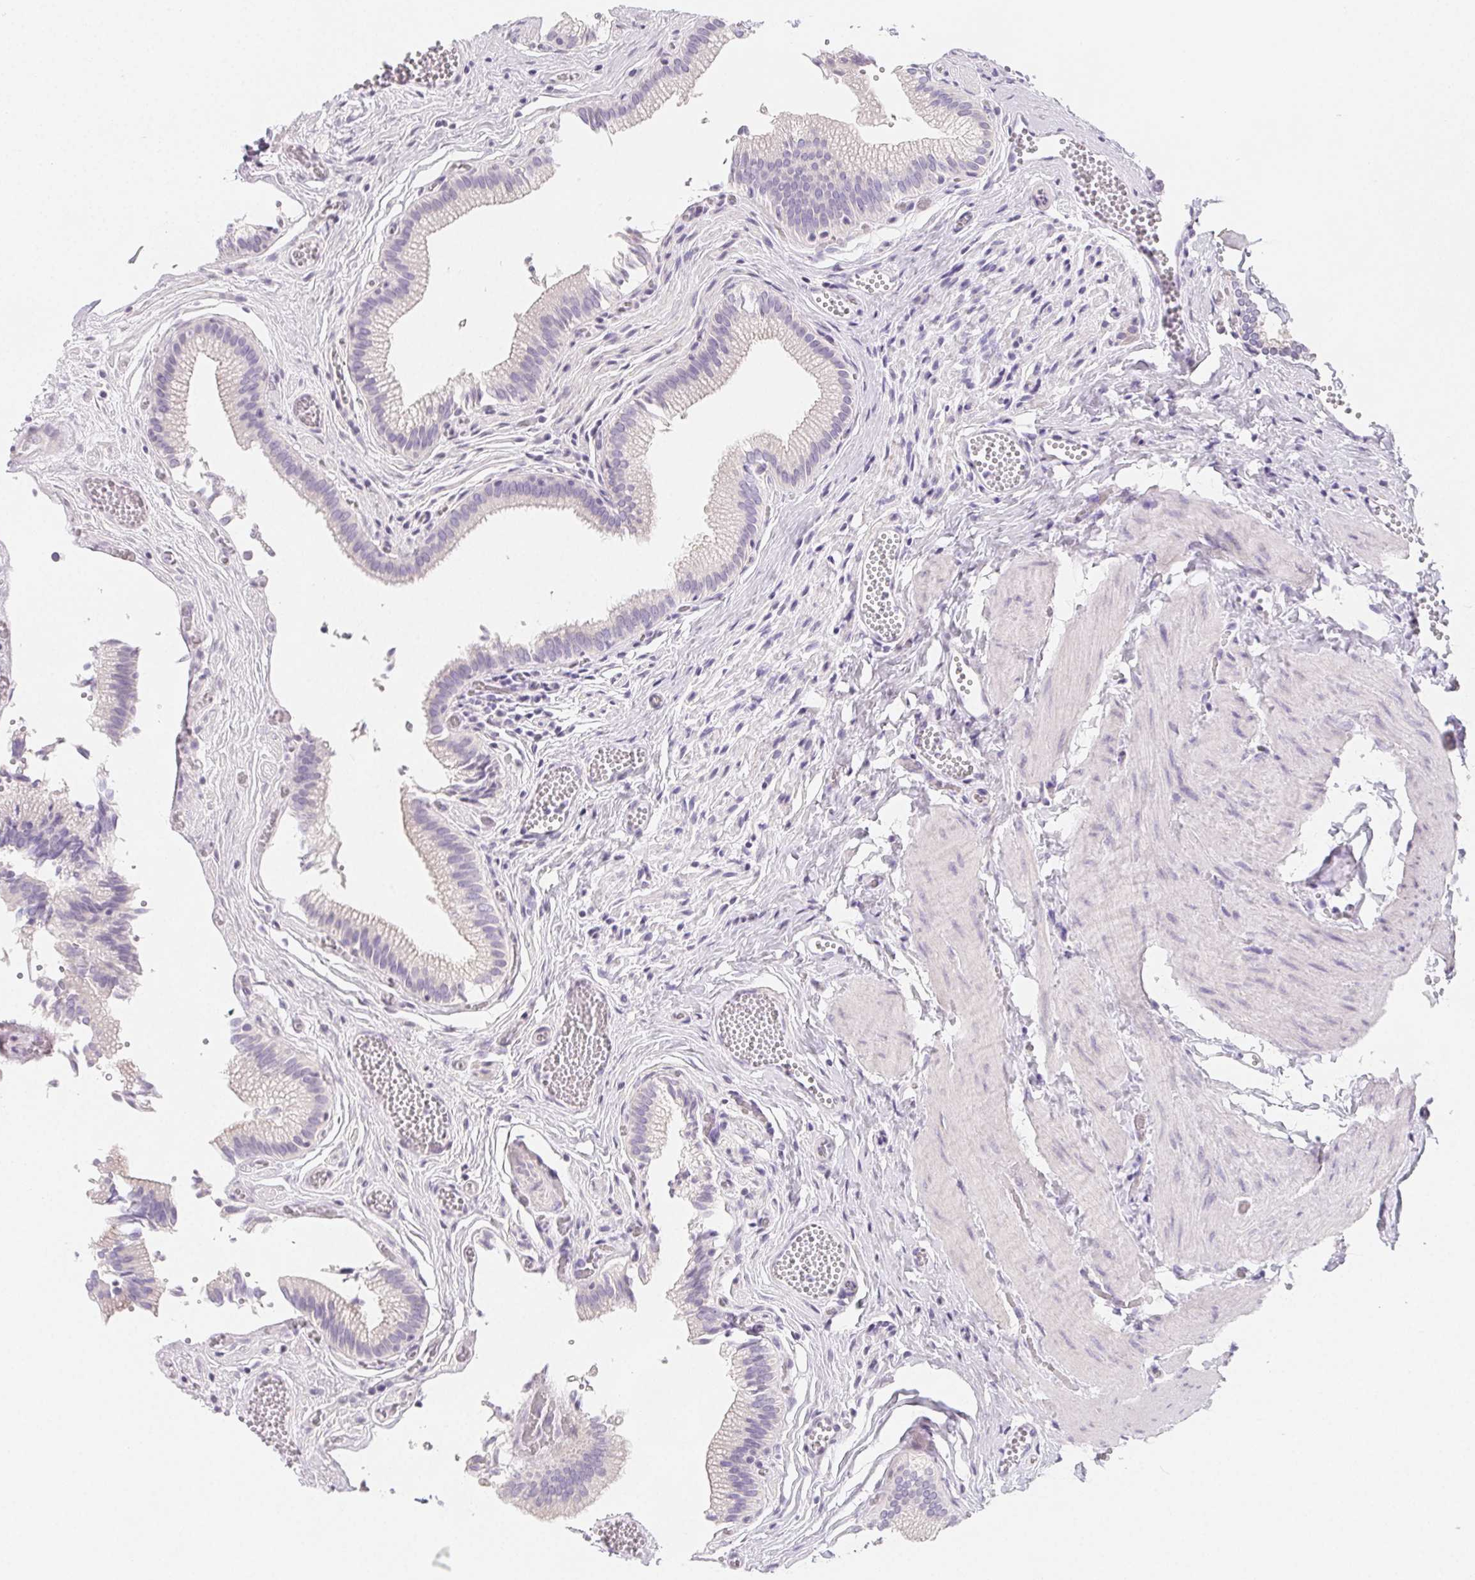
{"staining": {"intensity": "weak", "quantity": "<25%", "location": "cytoplasmic/membranous"}, "tissue": "gallbladder", "cell_type": "Glandular cells", "image_type": "normal", "snomed": [{"axis": "morphology", "description": "Normal tissue, NOS"}, {"axis": "topography", "description": "Gallbladder"}, {"axis": "topography", "description": "Peripheral nerve tissue"}], "caption": "IHC of unremarkable human gallbladder exhibits no positivity in glandular cells.", "gene": "ZBBX", "patient": {"sex": "male", "age": 17}}